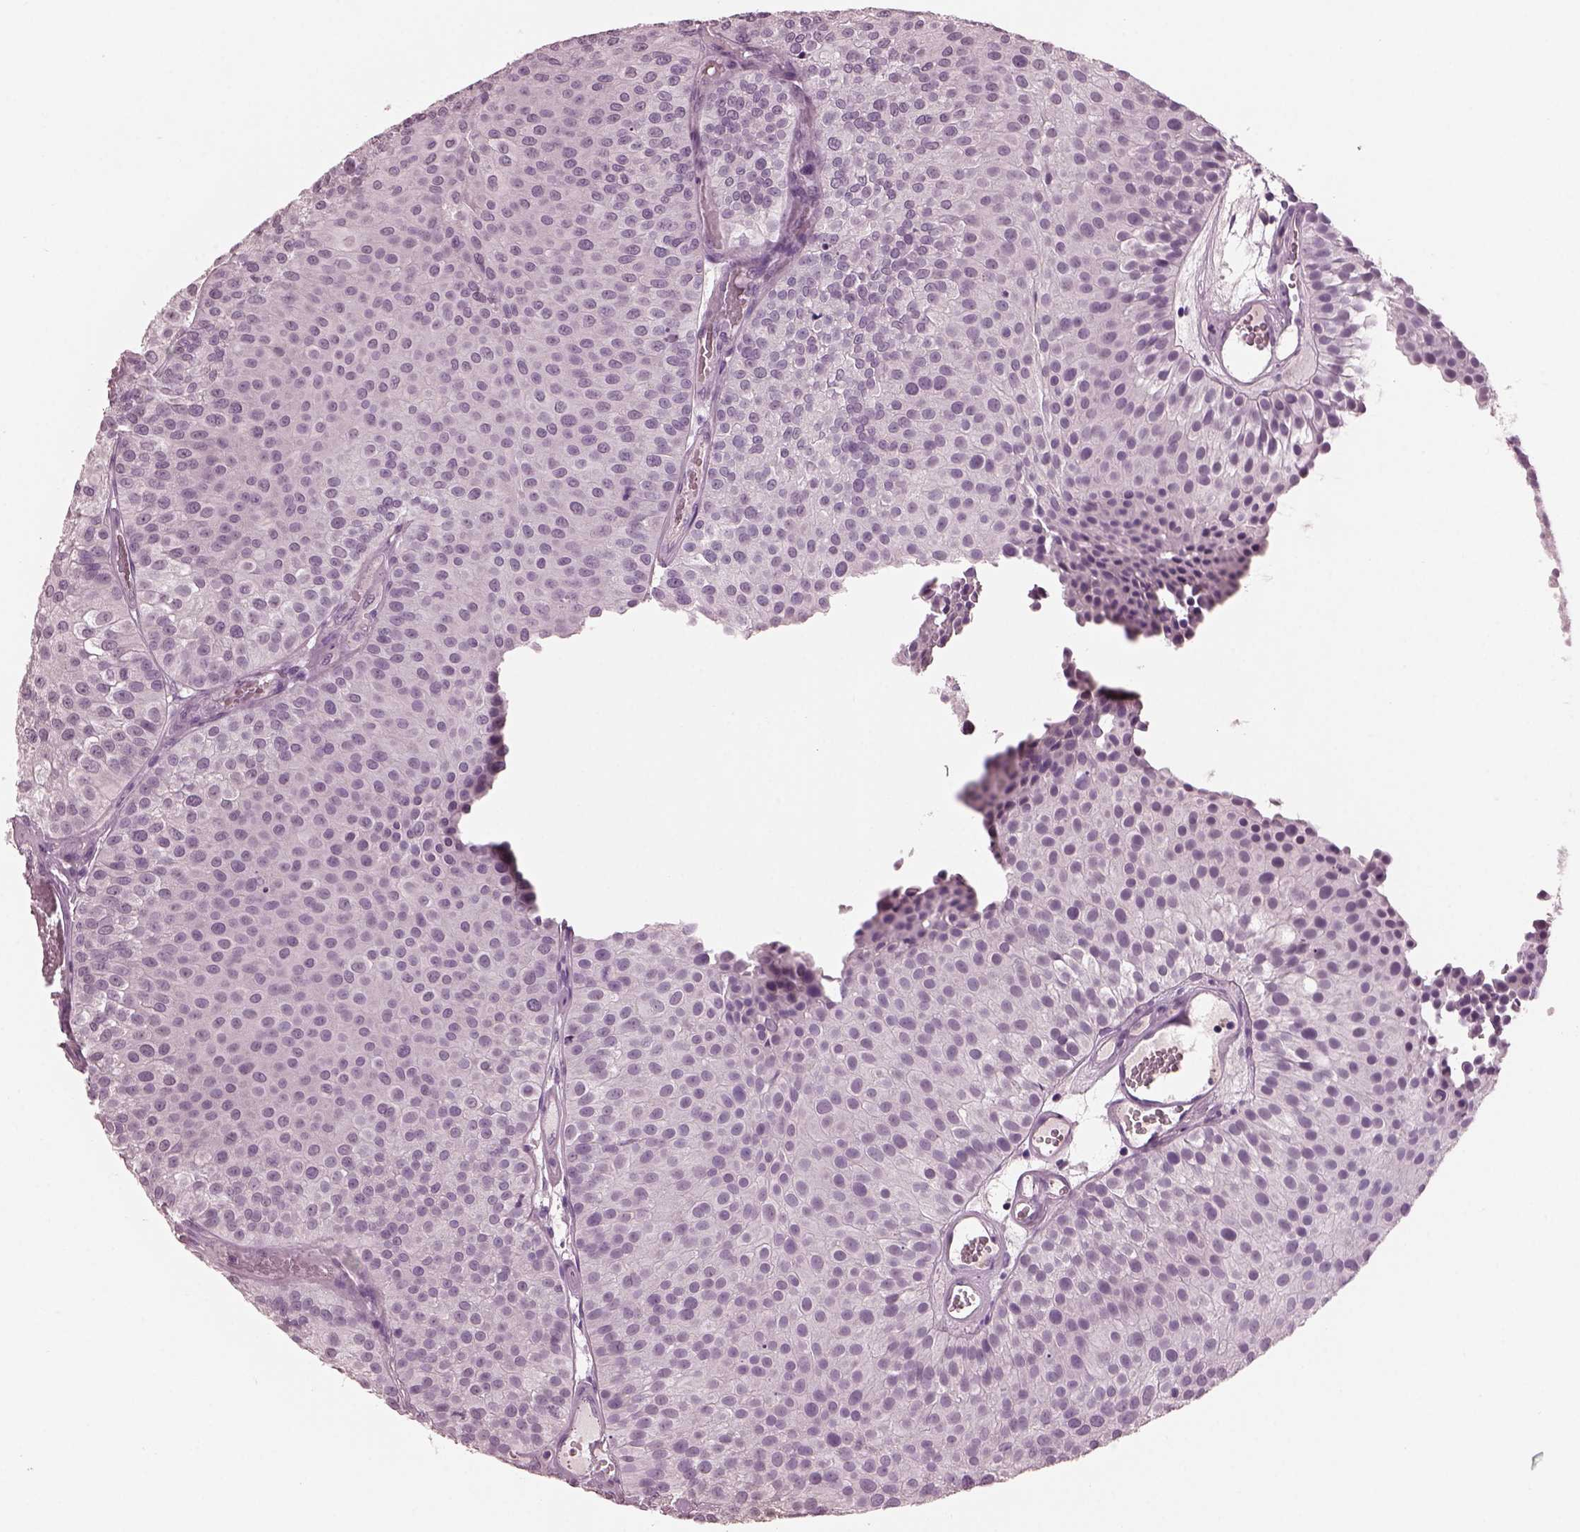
{"staining": {"intensity": "negative", "quantity": "none", "location": "none"}, "tissue": "urothelial cancer", "cell_type": "Tumor cells", "image_type": "cancer", "snomed": [{"axis": "morphology", "description": "Urothelial carcinoma, Low grade"}, {"axis": "topography", "description": "Urinary bladder"}], "caption": "Urothelial carcinoma (low-grade) was stained to show a protein in brown. There is no significant staining in tumor cells.", "gene": "PACRG", "patient": {"sex": "female", "age": 87}}